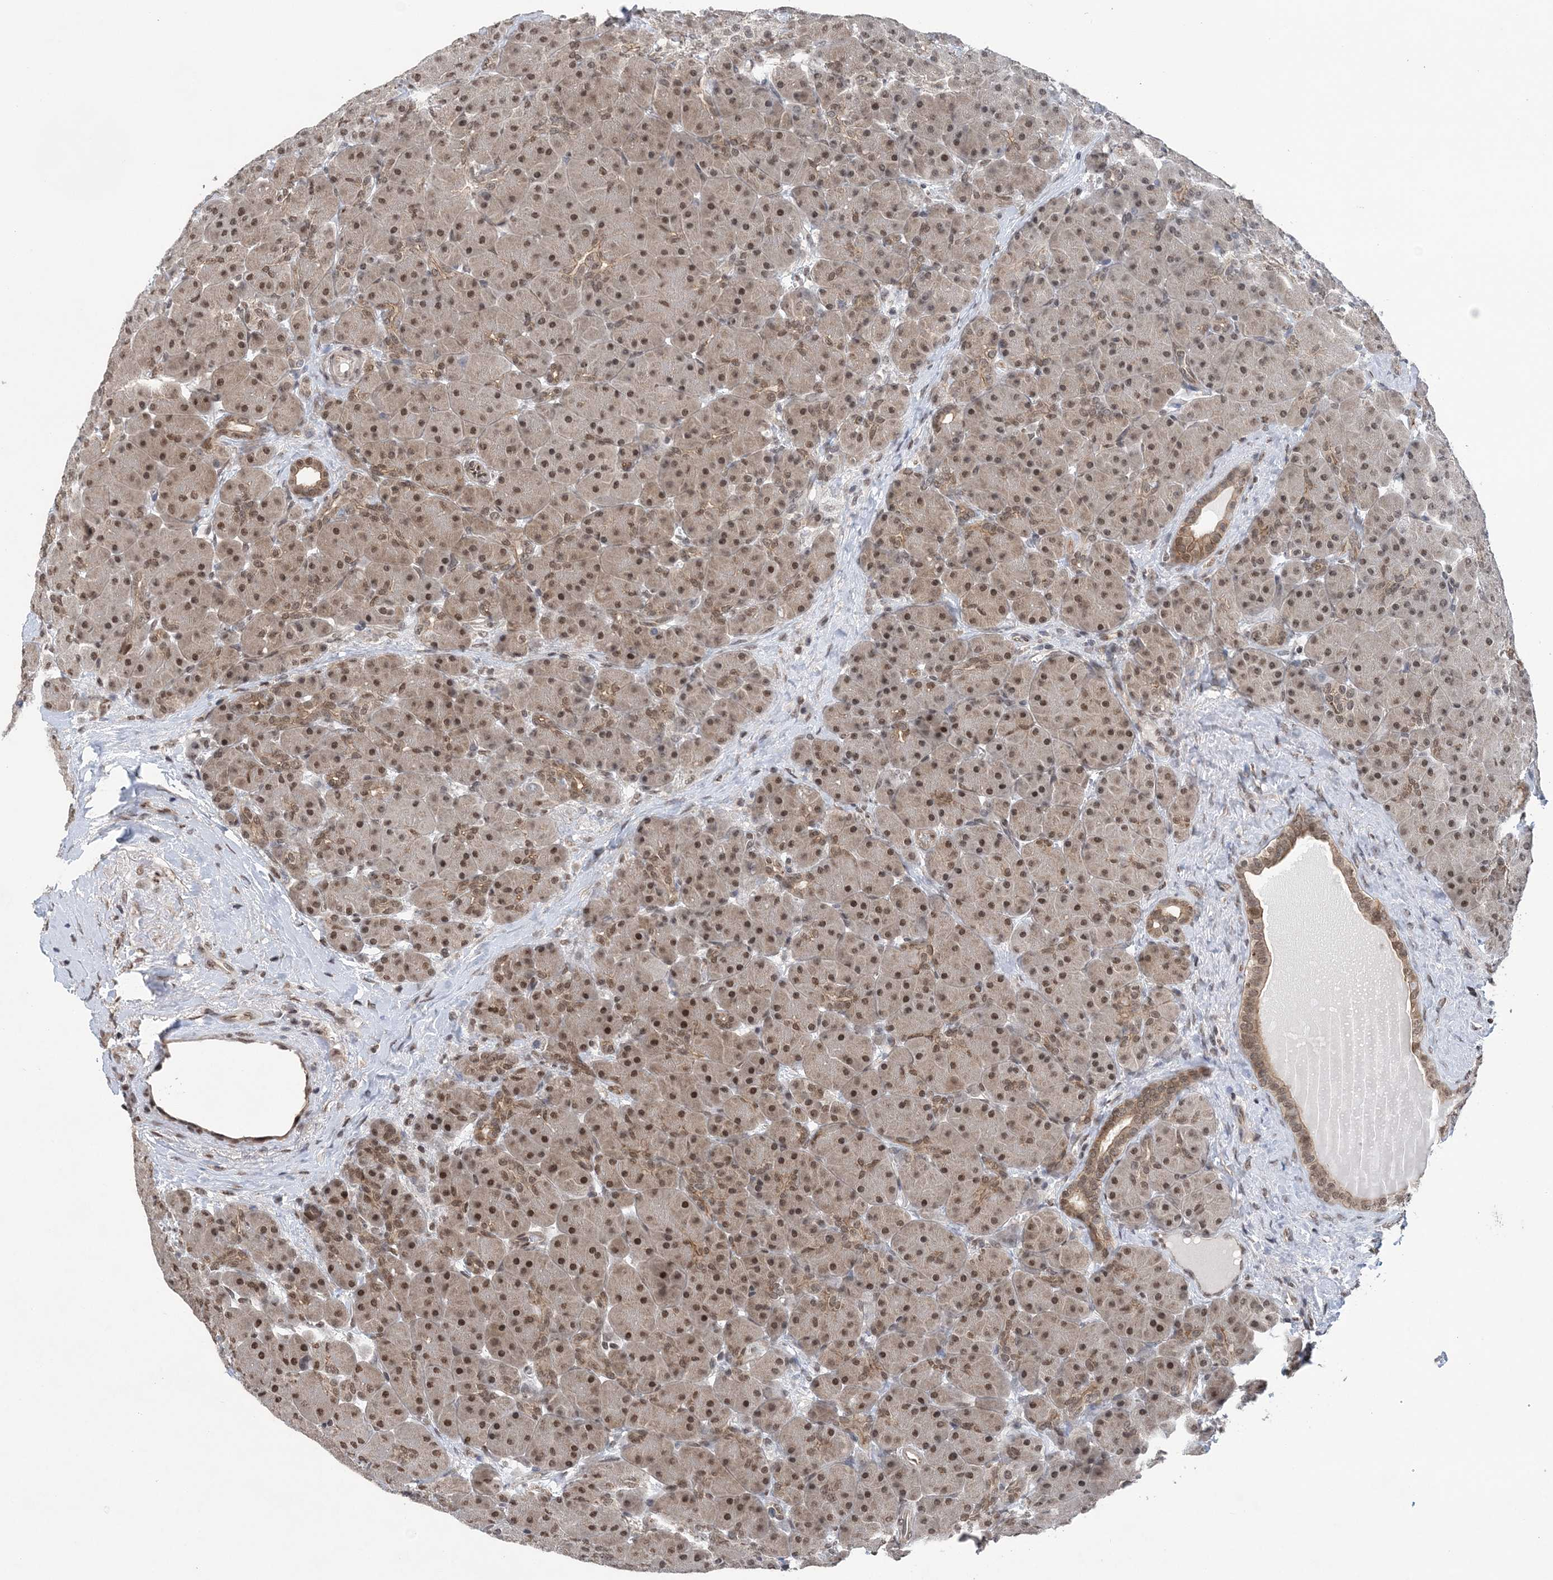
{"staining": {"intensity": "moderate", "quantity": ">75%", "location": "cytoplasmic/membranous,nuclear"}, "tissue": "pancreas", "cell_type": "Exocrine glandular cells", "image_type": "normal", "snomed": [{"axis": "morphology", "description": "Normal tissue, NOS"}, {"axis": "topography", "description": "Pancreas"}], "caption": "DAB (3,3'-diaminobenzidine) immunohistochemical staining of unremarkable human pancreas demonstrates moderate cytoplasmic/membranous,nuclear protein positivity in about >75% of exocrine glandular cells.", "gene": "CCDC152", "patient": {"sex": "male", "age": 66}}